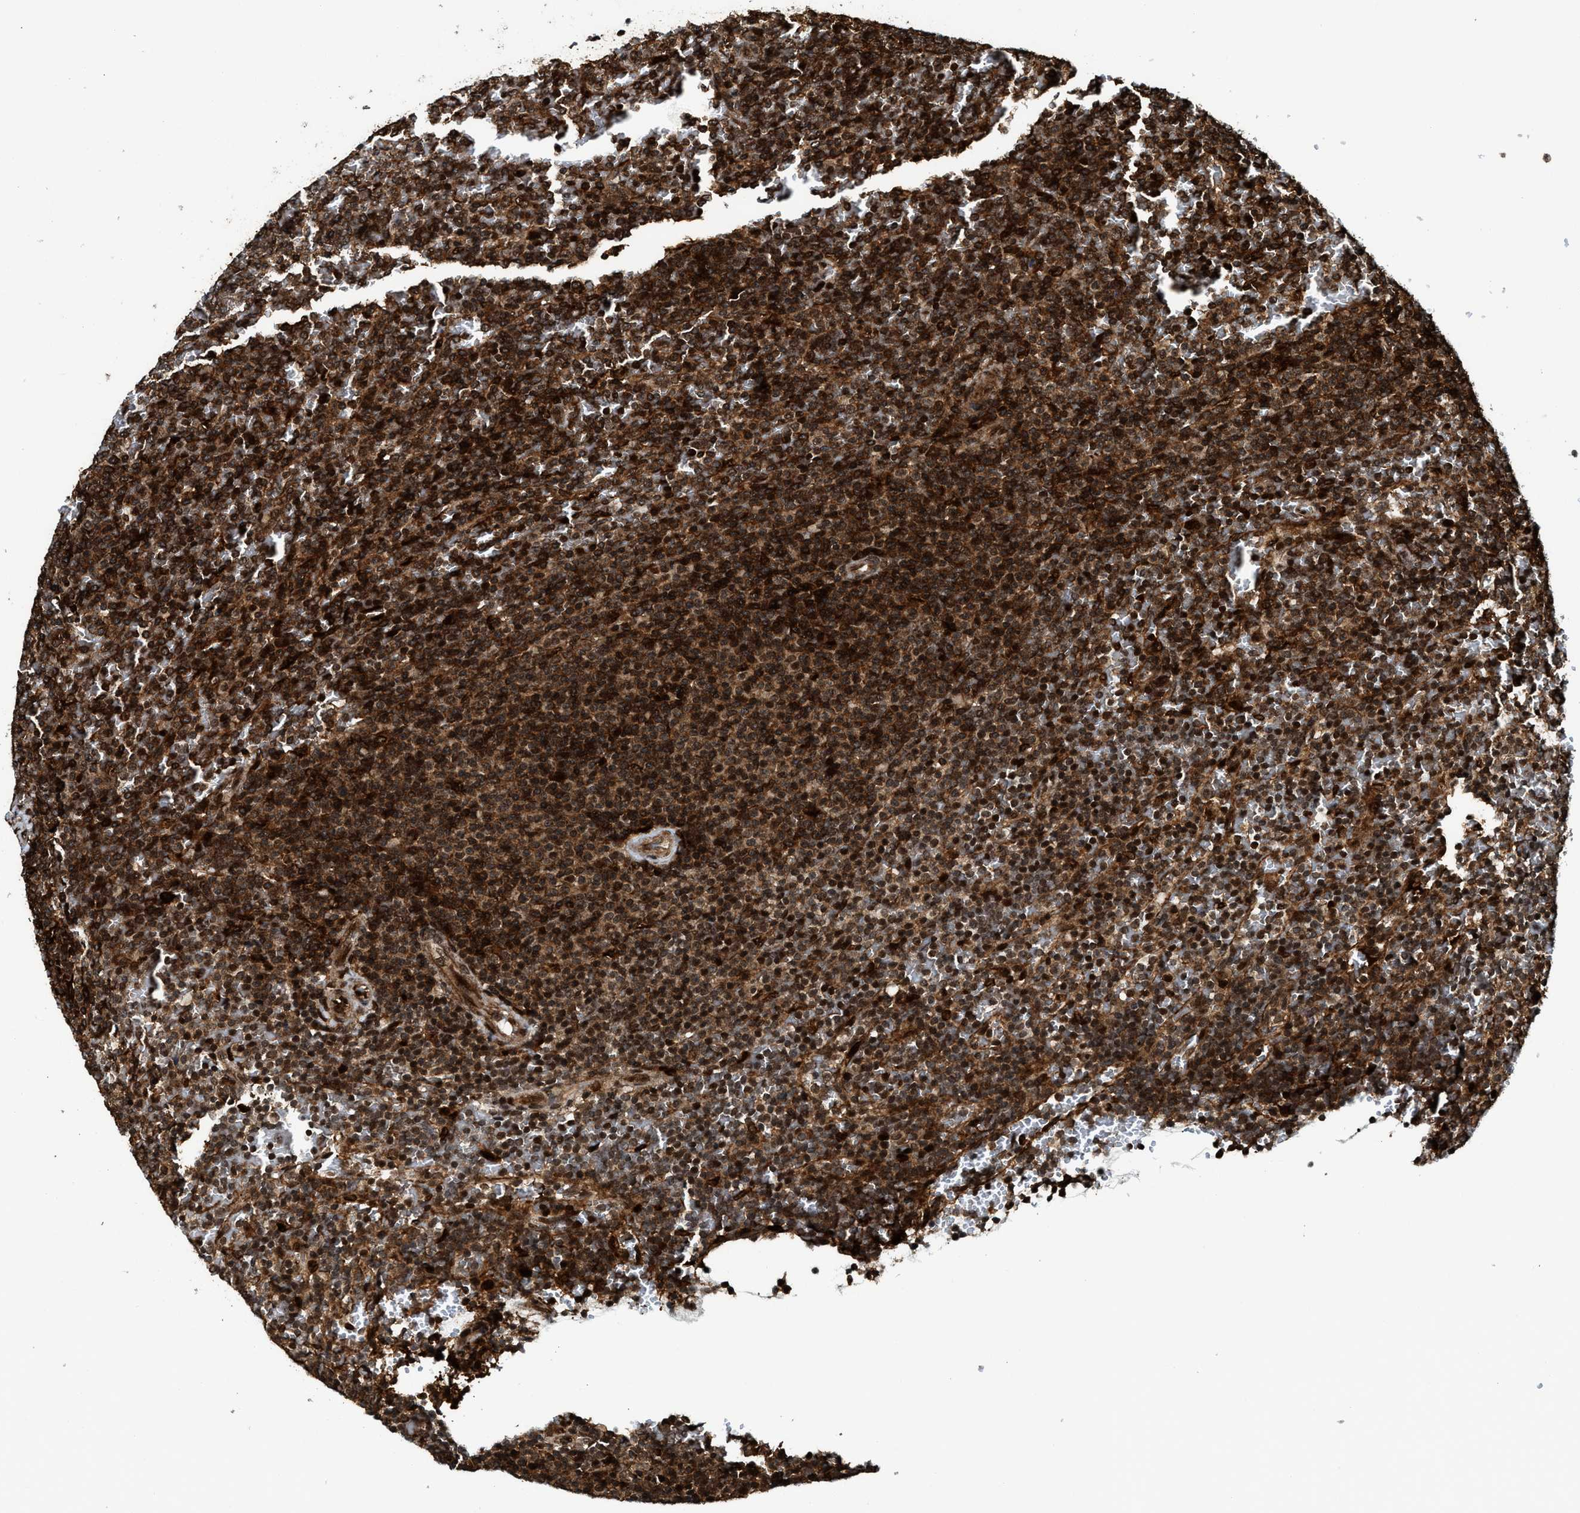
{"staining": {"intensity": "strong", "quantity": ">75%", "location": "cytoplasmic/membranous,nuclear"}, "tissue": "lymphoma", "cell_type": "Tumor cells", "image_type": "cancer", "snomed": [{"axis": "morphology", "description": "Malignant lymphoma, non-Hodgkin's type, Low grade"}, {"axis": "topography", "description": "Spleen"}], "caption": "Strong cytoplasmic/membranous and nuclear positivity for a protein is appreciated in approximately >75% of tumor cells of lymphoma using immunohistochemistry.", "gene": "MDM2", "patient": {"sex": "female", "age": 77}}